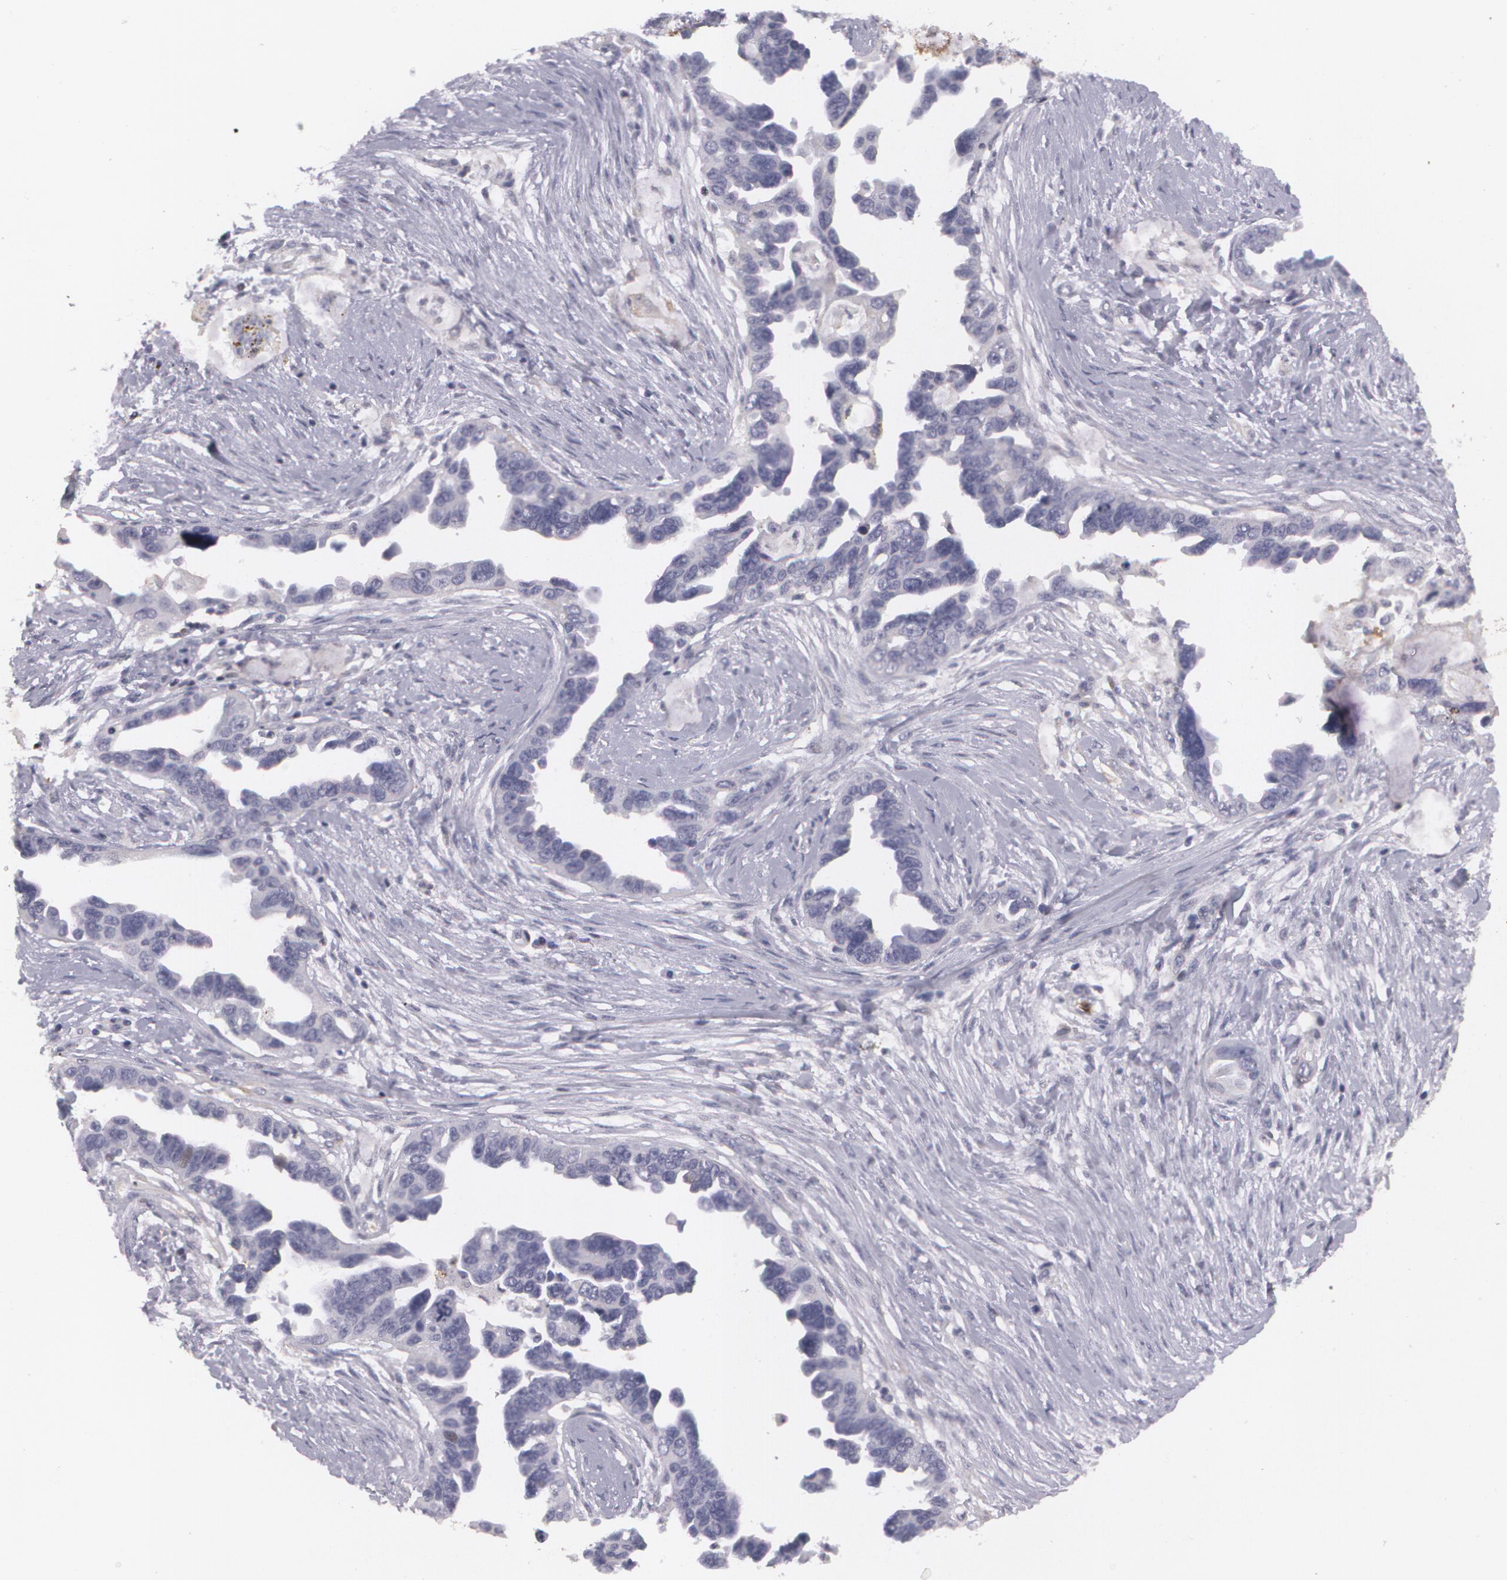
{"staining": {"intensity": "negative", "quantity": "none", "location": "none"}, "tissue": "ovarian cancer", "cell_type": "Tumor cells", "image_type": "cancer", "snomed": [{"axis": "morphology", "description": "Cystadenocarcinoma, serous, NOS"}, {"axis": "topography", "description": "Ovary"}], "caption": "Tumor cells are negative for protein expression in human ovarian cancer.", "gene": "KCNA4", "patient": {"sex": "female", "age": 63}}